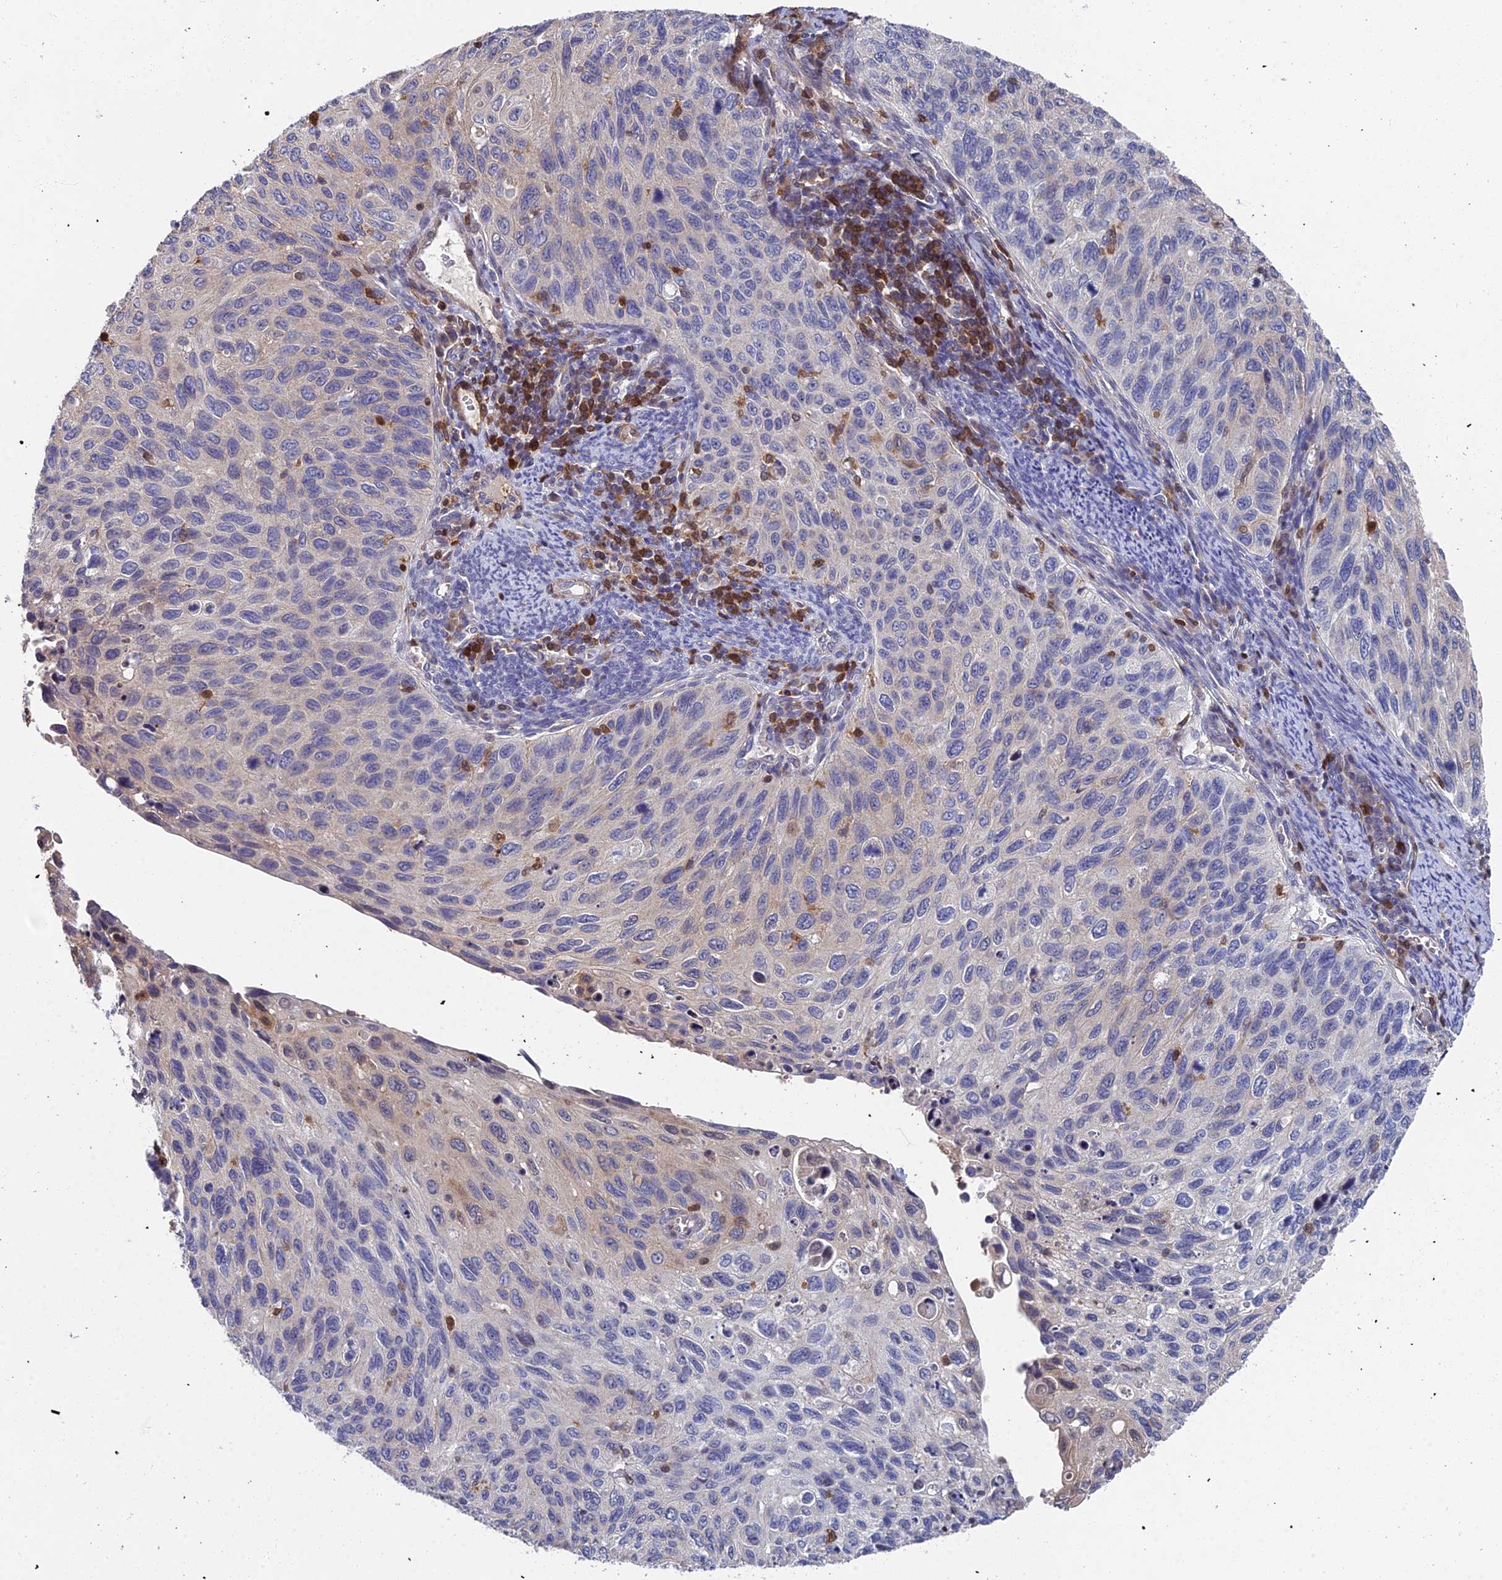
{"staining": {"intensity": "moderate", "quantity": "<25%", "location": "cytoplasmic/membranous"}, "tissue": "cervical cancer", "cell_type": "Tumor cells", "image_type": "cancer", "snomed": [{"axis": "morphology", "description": "Squamous cell carcinoma, NOS"}, {"axis": "topography", "description": "Cervix"}], "caption": "Protein analysis of cervical cancer (squamous cell carcinoma) tissue shows moderate cytoplasmic/membranous positivity in approximately <25% of tumor cells.", "gene": "GALK2", "patient": {"sex": "female", "age": 70}}